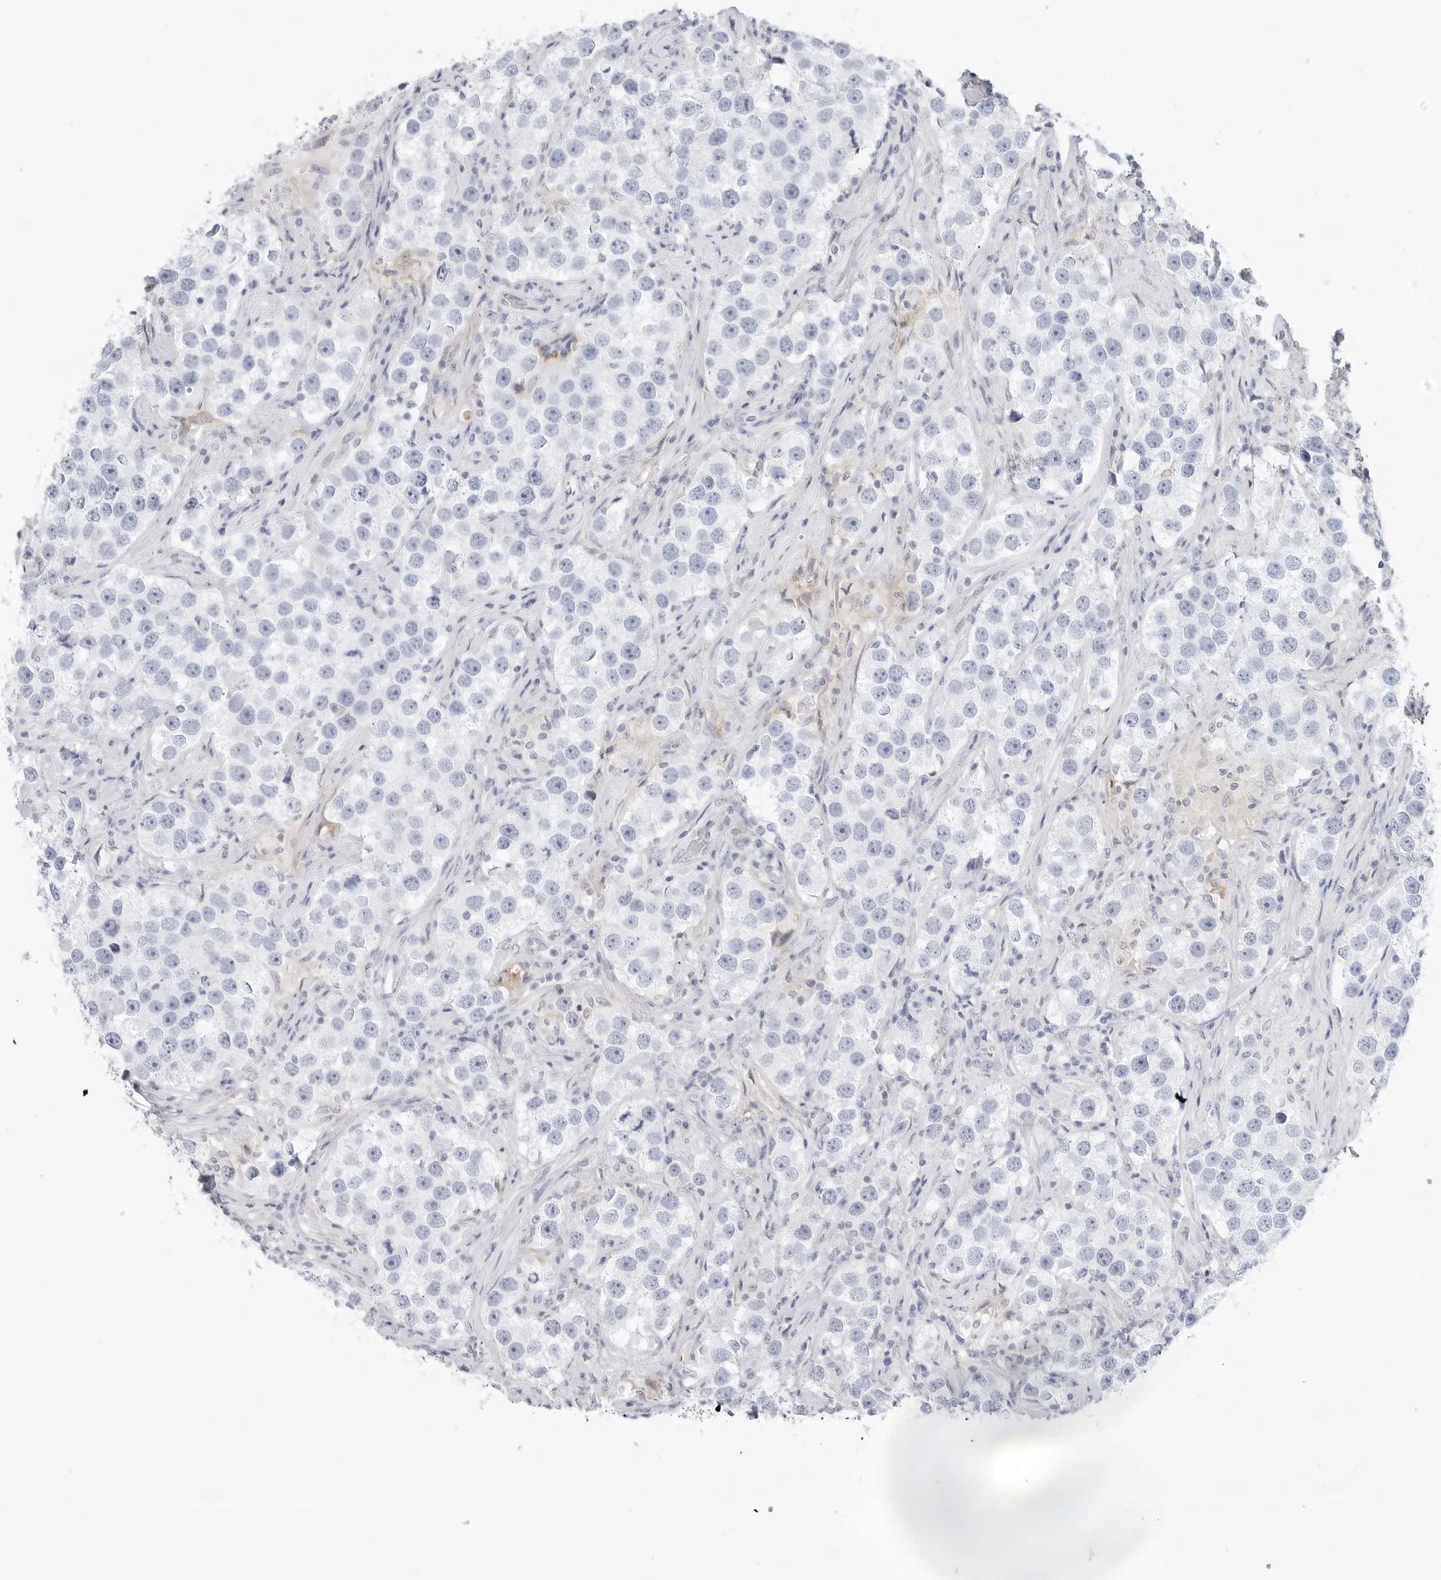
{"staining": {"intensity": "negative", "quantity": "none", "location": "none"}, "tissue": "testis cancer", "cell_type": "Tumor cells", "image_type": "cancer", "snomed": [{"axis": "morphology", "description": "Seminoma, NOS"}, {"axis": "topography", "description": "Testis"}], "caption": "Protein analysis of testis cancer (seminoma) reveals no significant positivity in tumor cells.", "gene": "SLC19A1", "patient": {"sex": "male", "age": 49}}